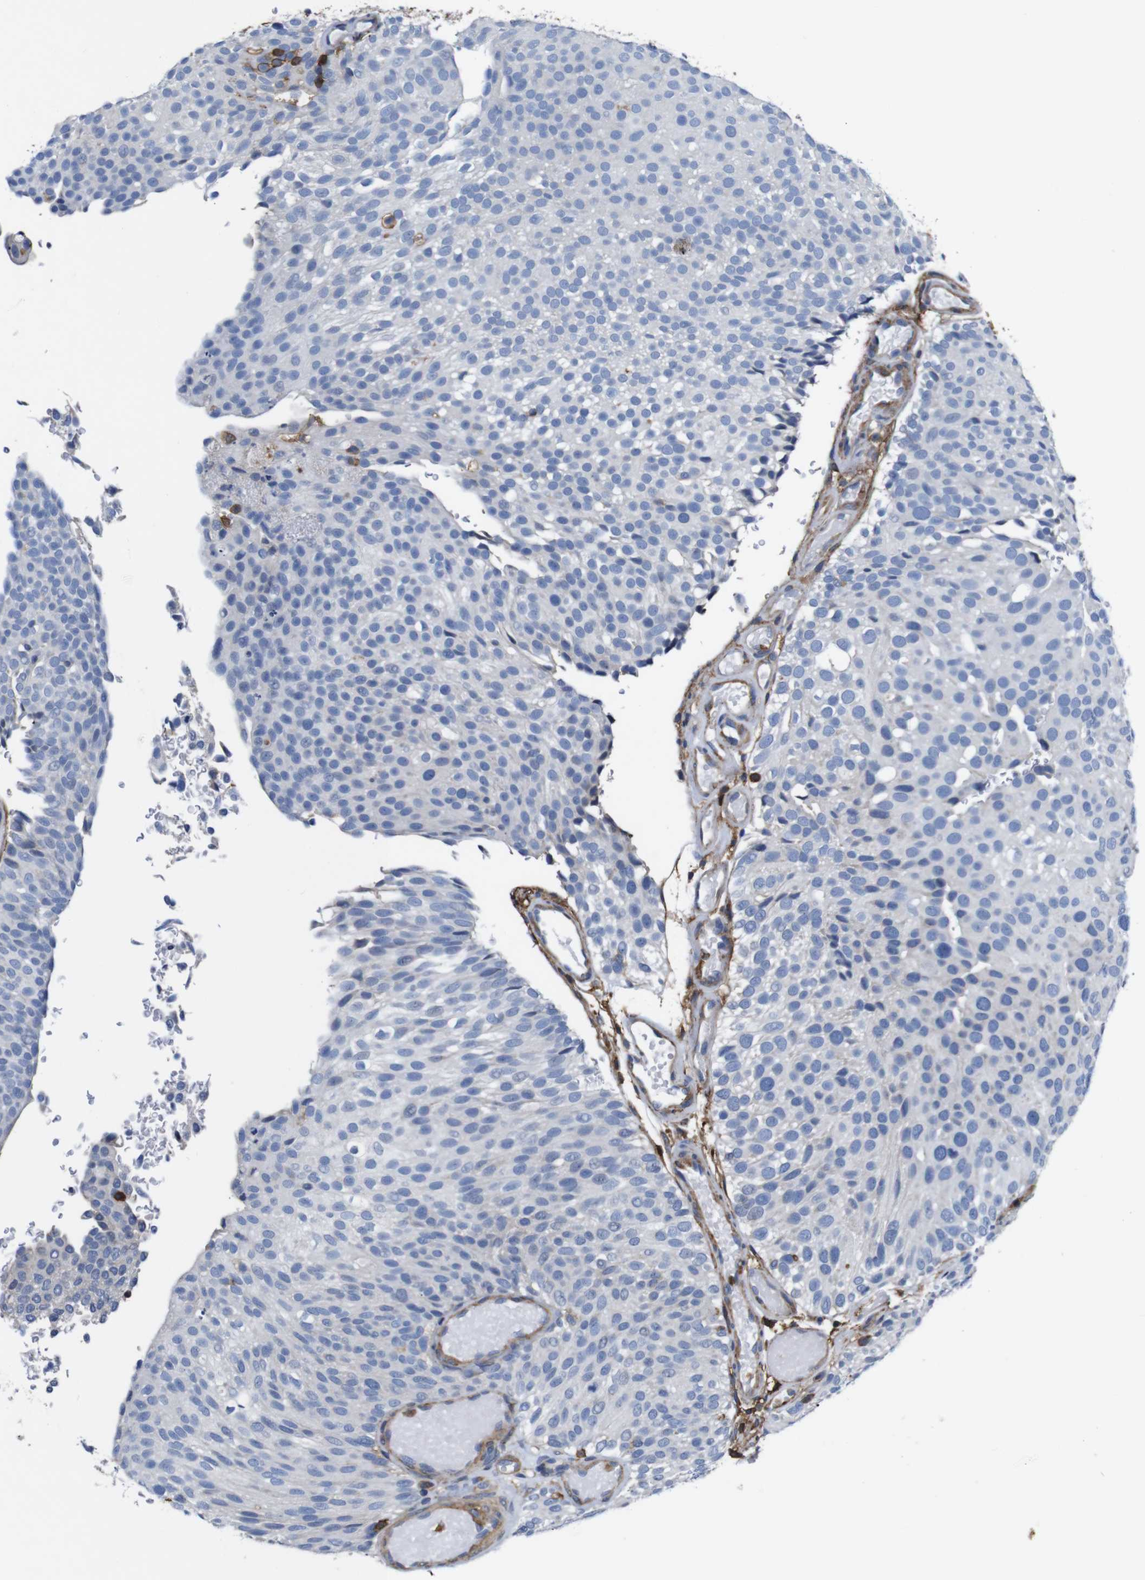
{"staining": {"intensity": "negative", "quantity": "none", "location": "none"}, "tissue": "urothelial cancer", "cell_type": "Tumor cells", "image_type": "cancer", "snomed": [{"axis": "morphology", "description": "Urothelial carcinoma, Low grade"}, {"axis": "topography", "description": "Urinary bladder"}], "caption": "The image demonstrates no significant positivity in tumor cells of urothelial carcinoma (low-grade). (DAB (3,3'-diaminobenzidine) immunohistochemistry with hematoxylin counter stain).", "gene": "PI4KA", "patient": {"sex": "male", "age": 78}}